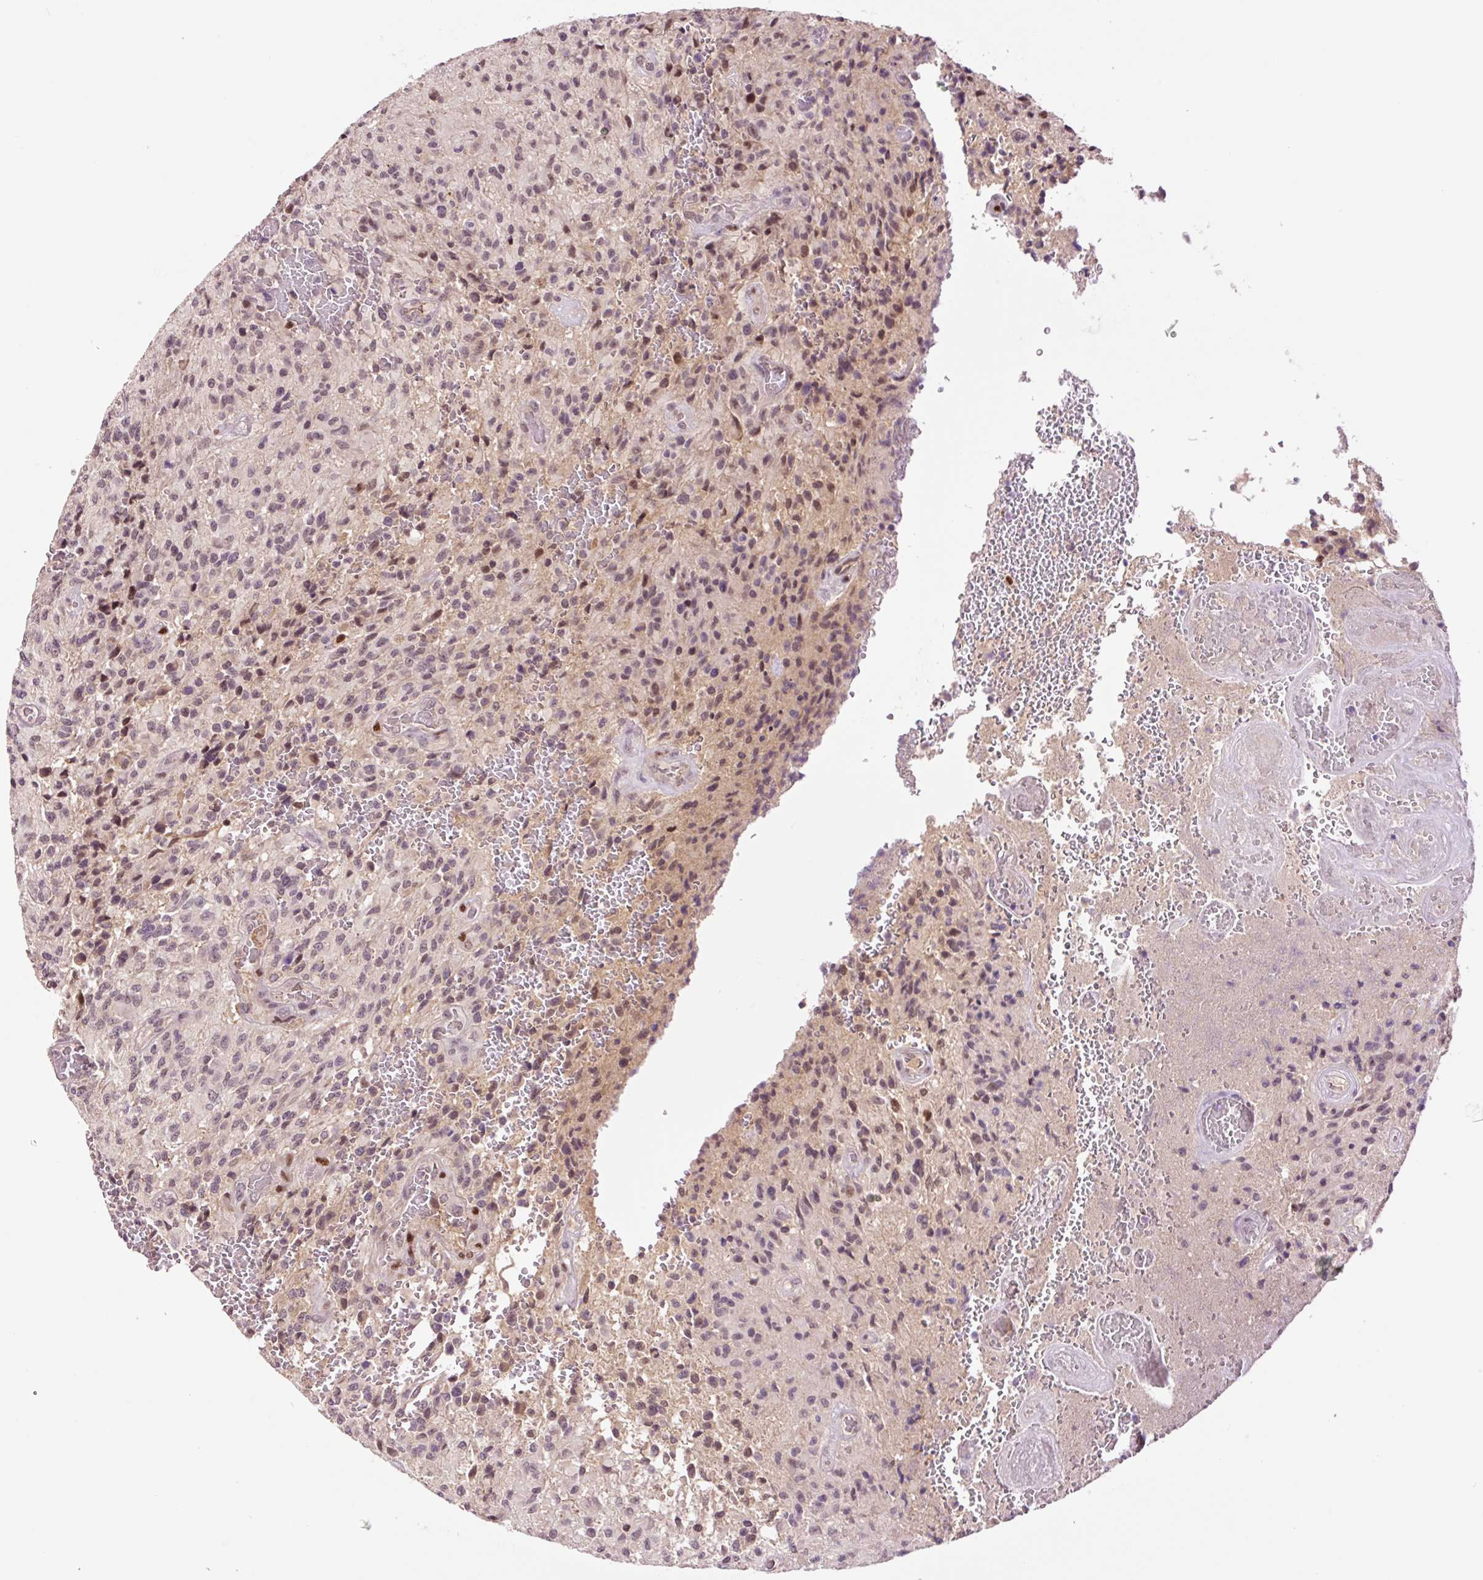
{"staining": {"intensity": "negative", "quantity": "none", "location": "none"}, "tissue": "glioma", "cell_type": "Tumor cells", "image_type": "cancer", "snomed": [{"axis": "morphology", "description": "Normal tissue, NOS"}, {"axis": "morphology", "description": "Glioma, malignant, High grade"}, {"axis": "topography", "description": "Cerebral cortex"}], "caption": "This is an IHC image of human malignant glioma (high-grade). There is no expression in tumor cells.", "gene": "DPPA4", "patient": {"sex": "male", "age": 56}}